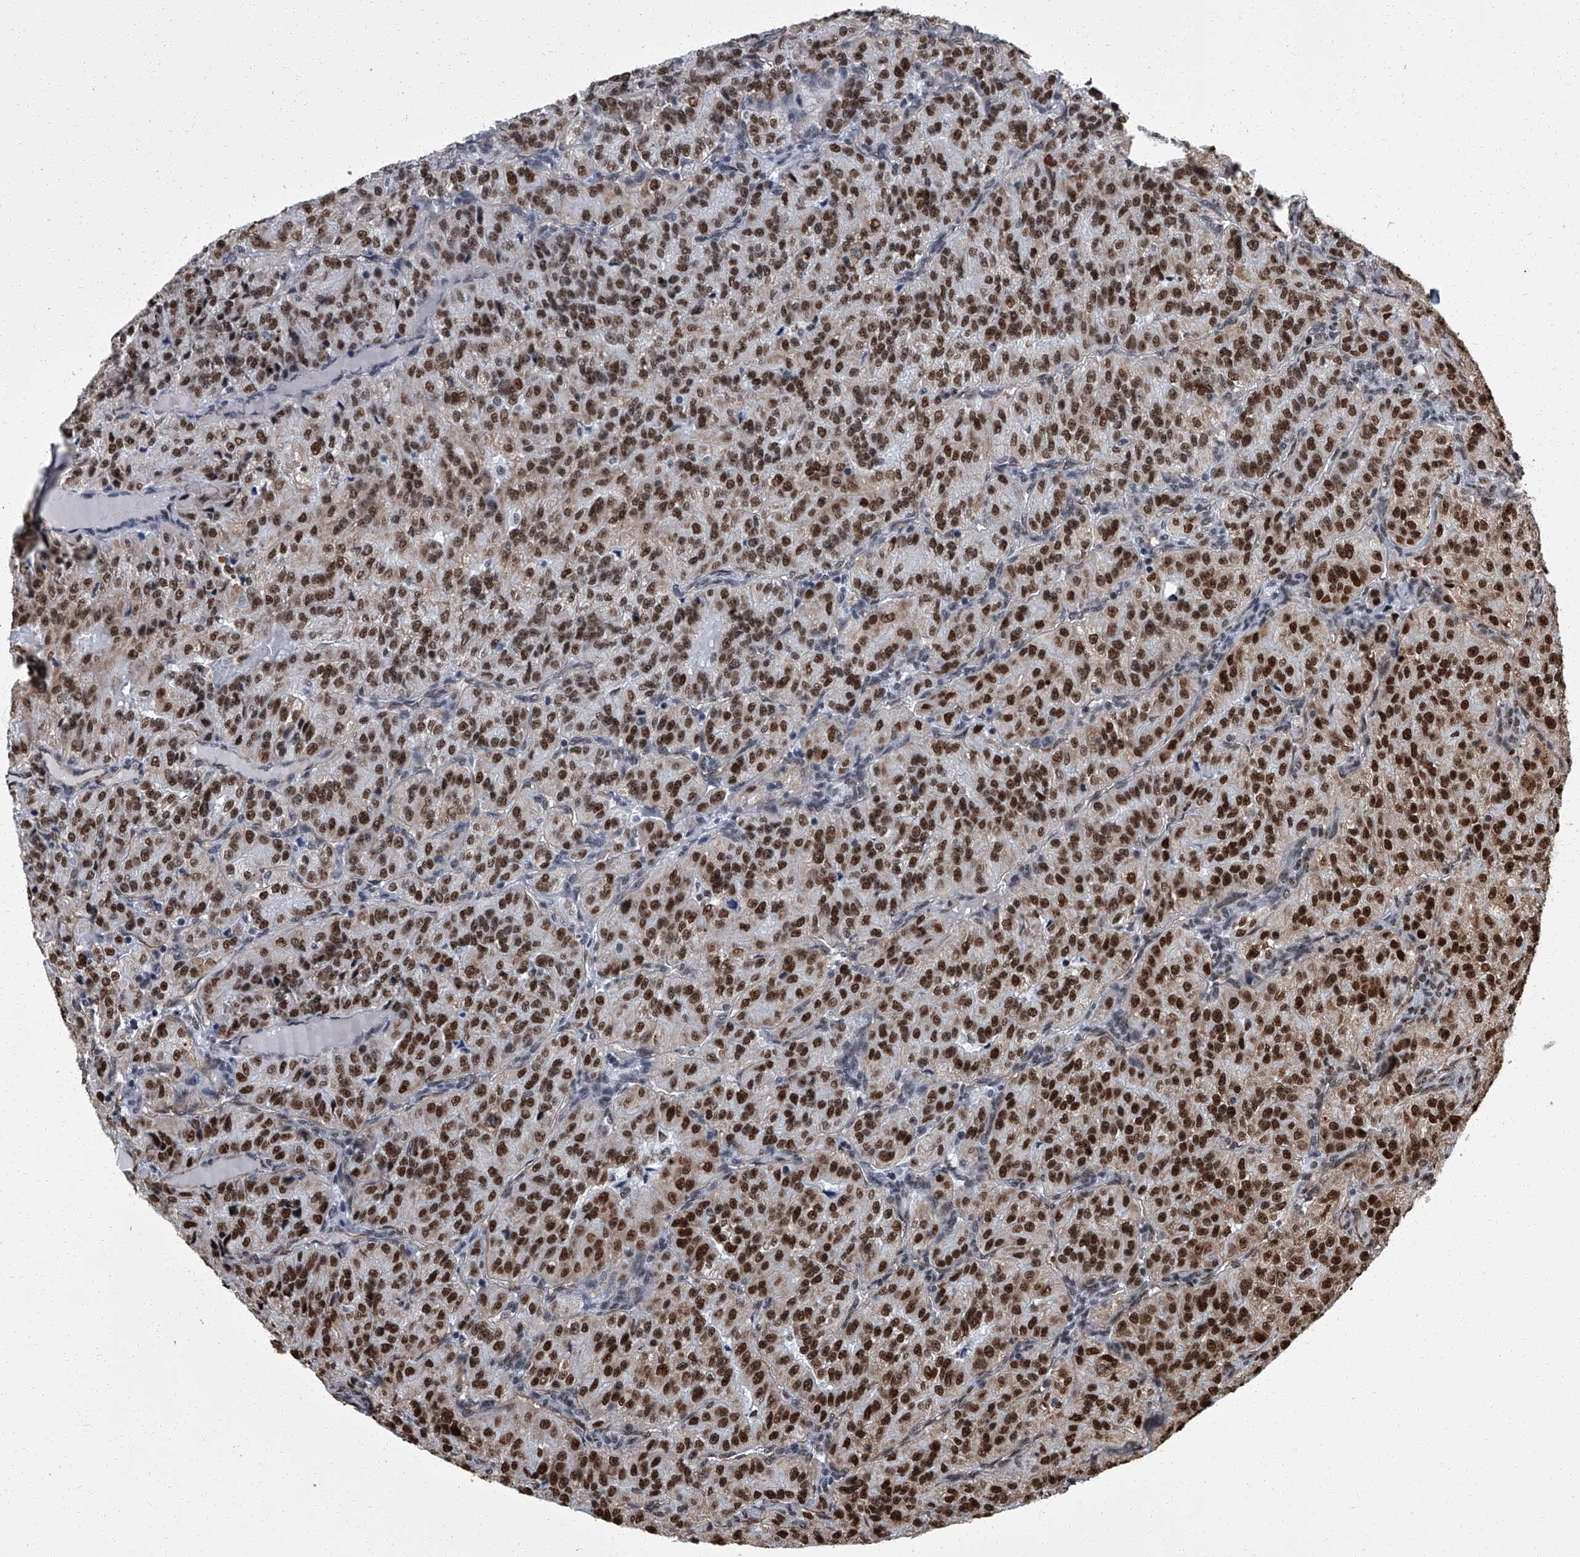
{"staining": {"intensity": "strong", "quantity": "25%-75%", "location": "nuclear"}, "tissue": "renal cancer", "cell_type": "Tumor cells", "image_type": "cancer", "snomed": [{"axis": "morphology", "description": "Adenocarcinoma, NOS"}, {"axis": "topography", "description": "Kidney"}], "caption": "An image of human renal adenocarcinoma stained for a protein shows strong nuclear brown staining in tumor cells.", "gene": "ZNF518B", "patient": {"sex": "female", "age": 63}}